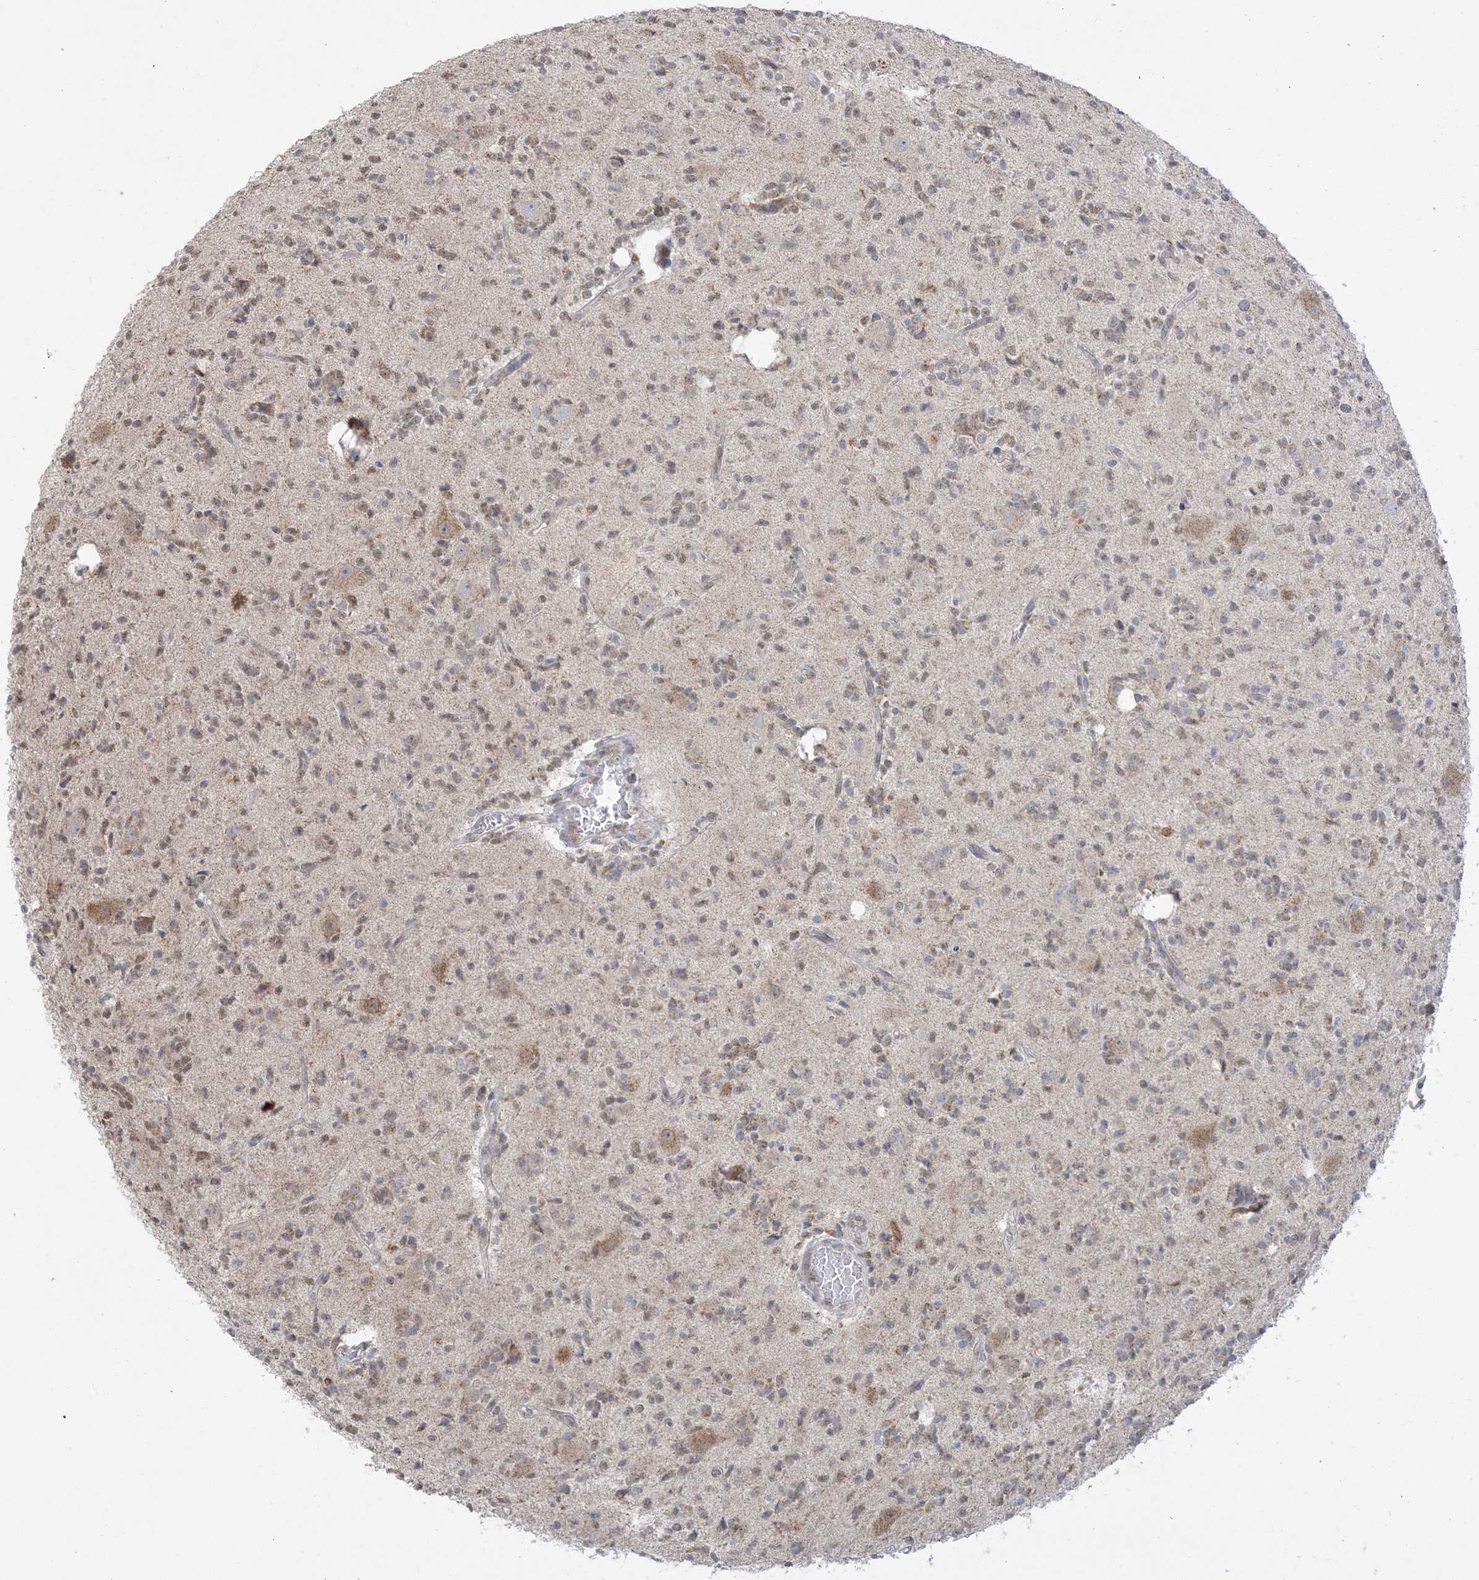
{"staining": {"intensity": "weak", "quantity": ">75%", "location": "nuclear"}, "tissue": "glioma", "cell_type": "Tumor cells", "image_type": "cancer", "snomed": [{"axis": "morphology", "description": "Glioma, malignant, High grade"}, {"axis": "topography", "description": "Brain"}], "caption": "IHC of glioma reveals low levels of weak nuclear positivity in approximately >75% of tumor cells. (Brightfield microscopy of DAB IHC at high magnification).", "gene": "TRMT10C", "patient": {"sex": "male", "age": 34}}